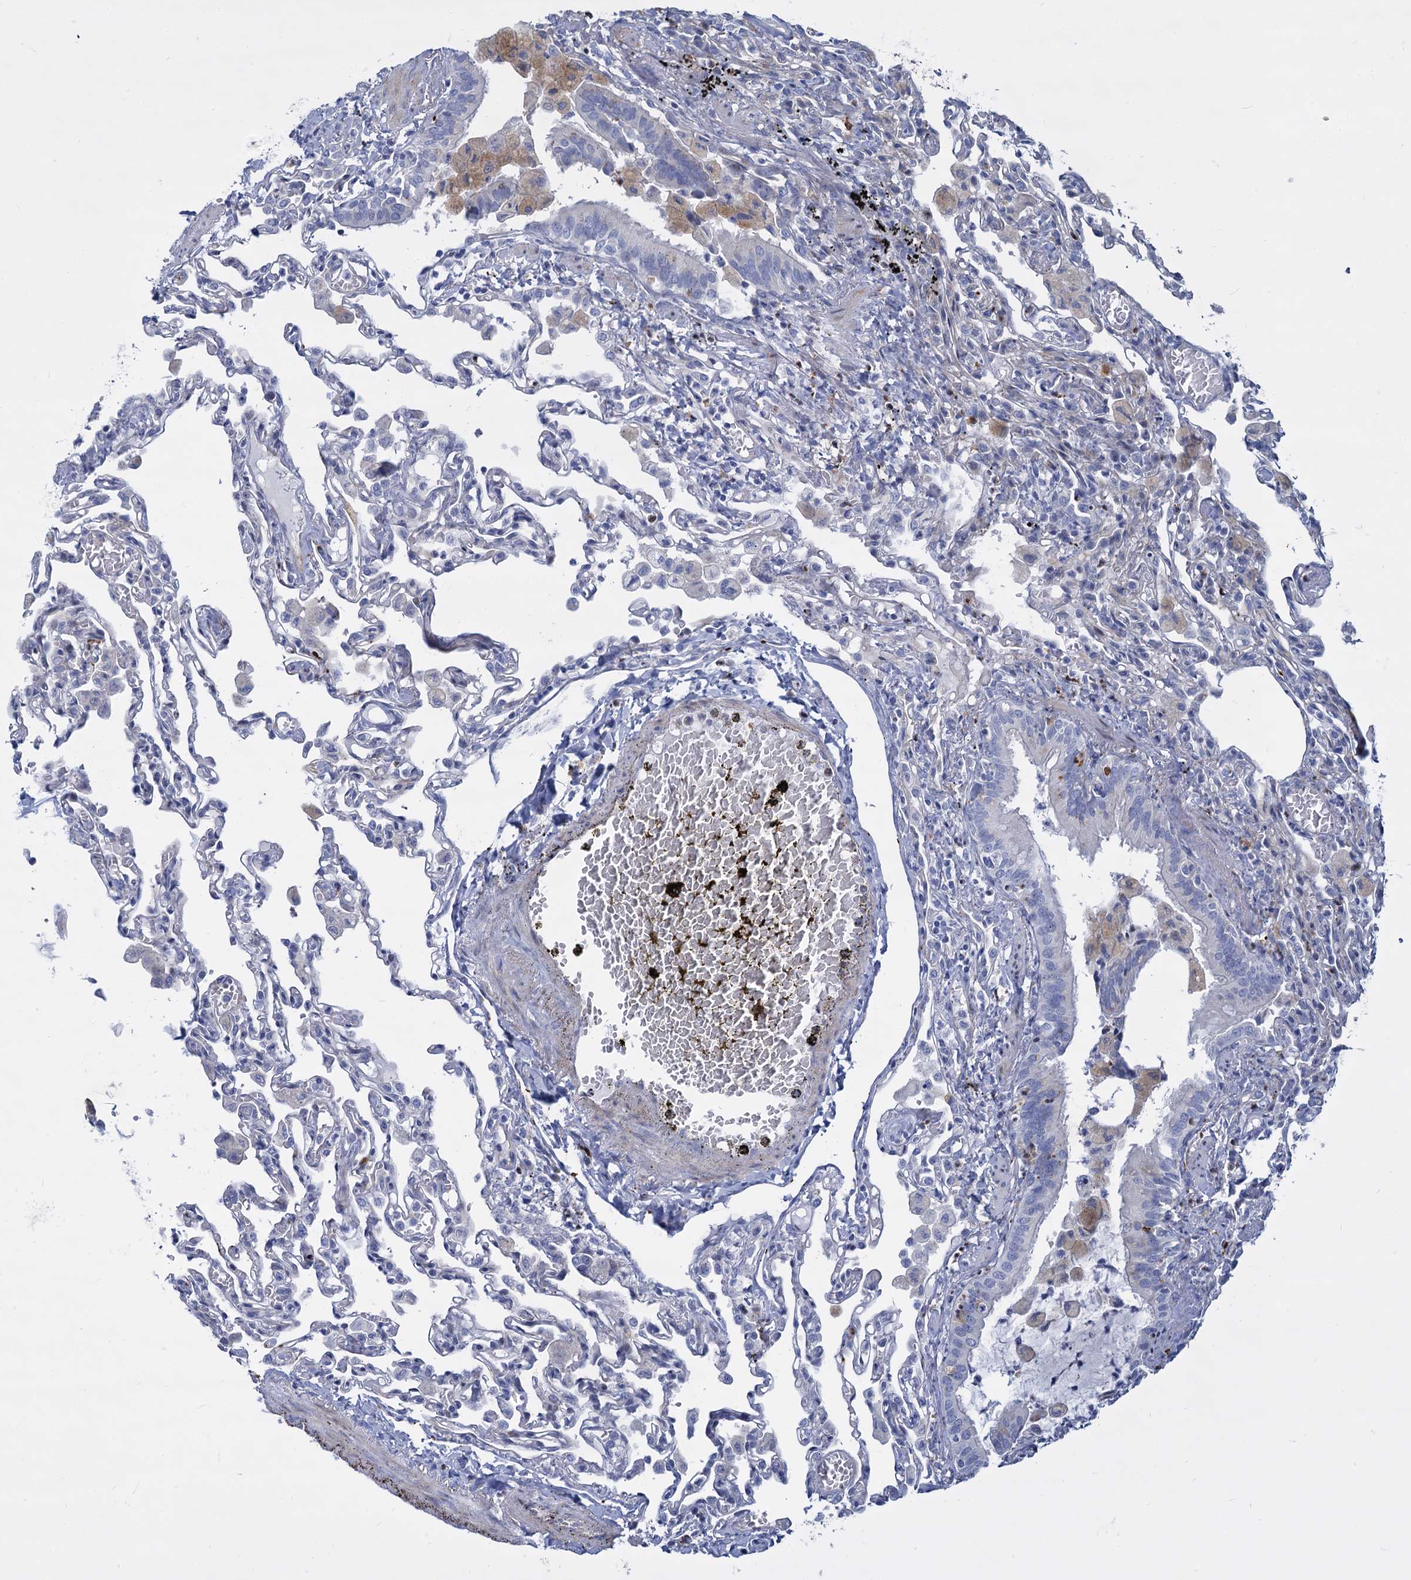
{"staining": {"intensity": "negative", "quantity": "none", "location": "none"}, "tissue": "lung", "cell_type": "Alveolar cells", "image_type": "normal", "snomed": [{"axis": "morphology", "description": "Normal tissue, NOS"}, {"axis": "topography", "description": "Bronchus"}, {"axis": "topography", "description": "Lung"}], "caption": "Normal lung was stained to show a protein in brown. There is no significant expression in alveolar cells. The staining is performed using DAB (3,3'-diaminobenzidine) brown chromogen with nuclei counter-stained in using hematoxylin.", "gene": "TRIM77", "patient": {"sex": "female", "age": 49}}